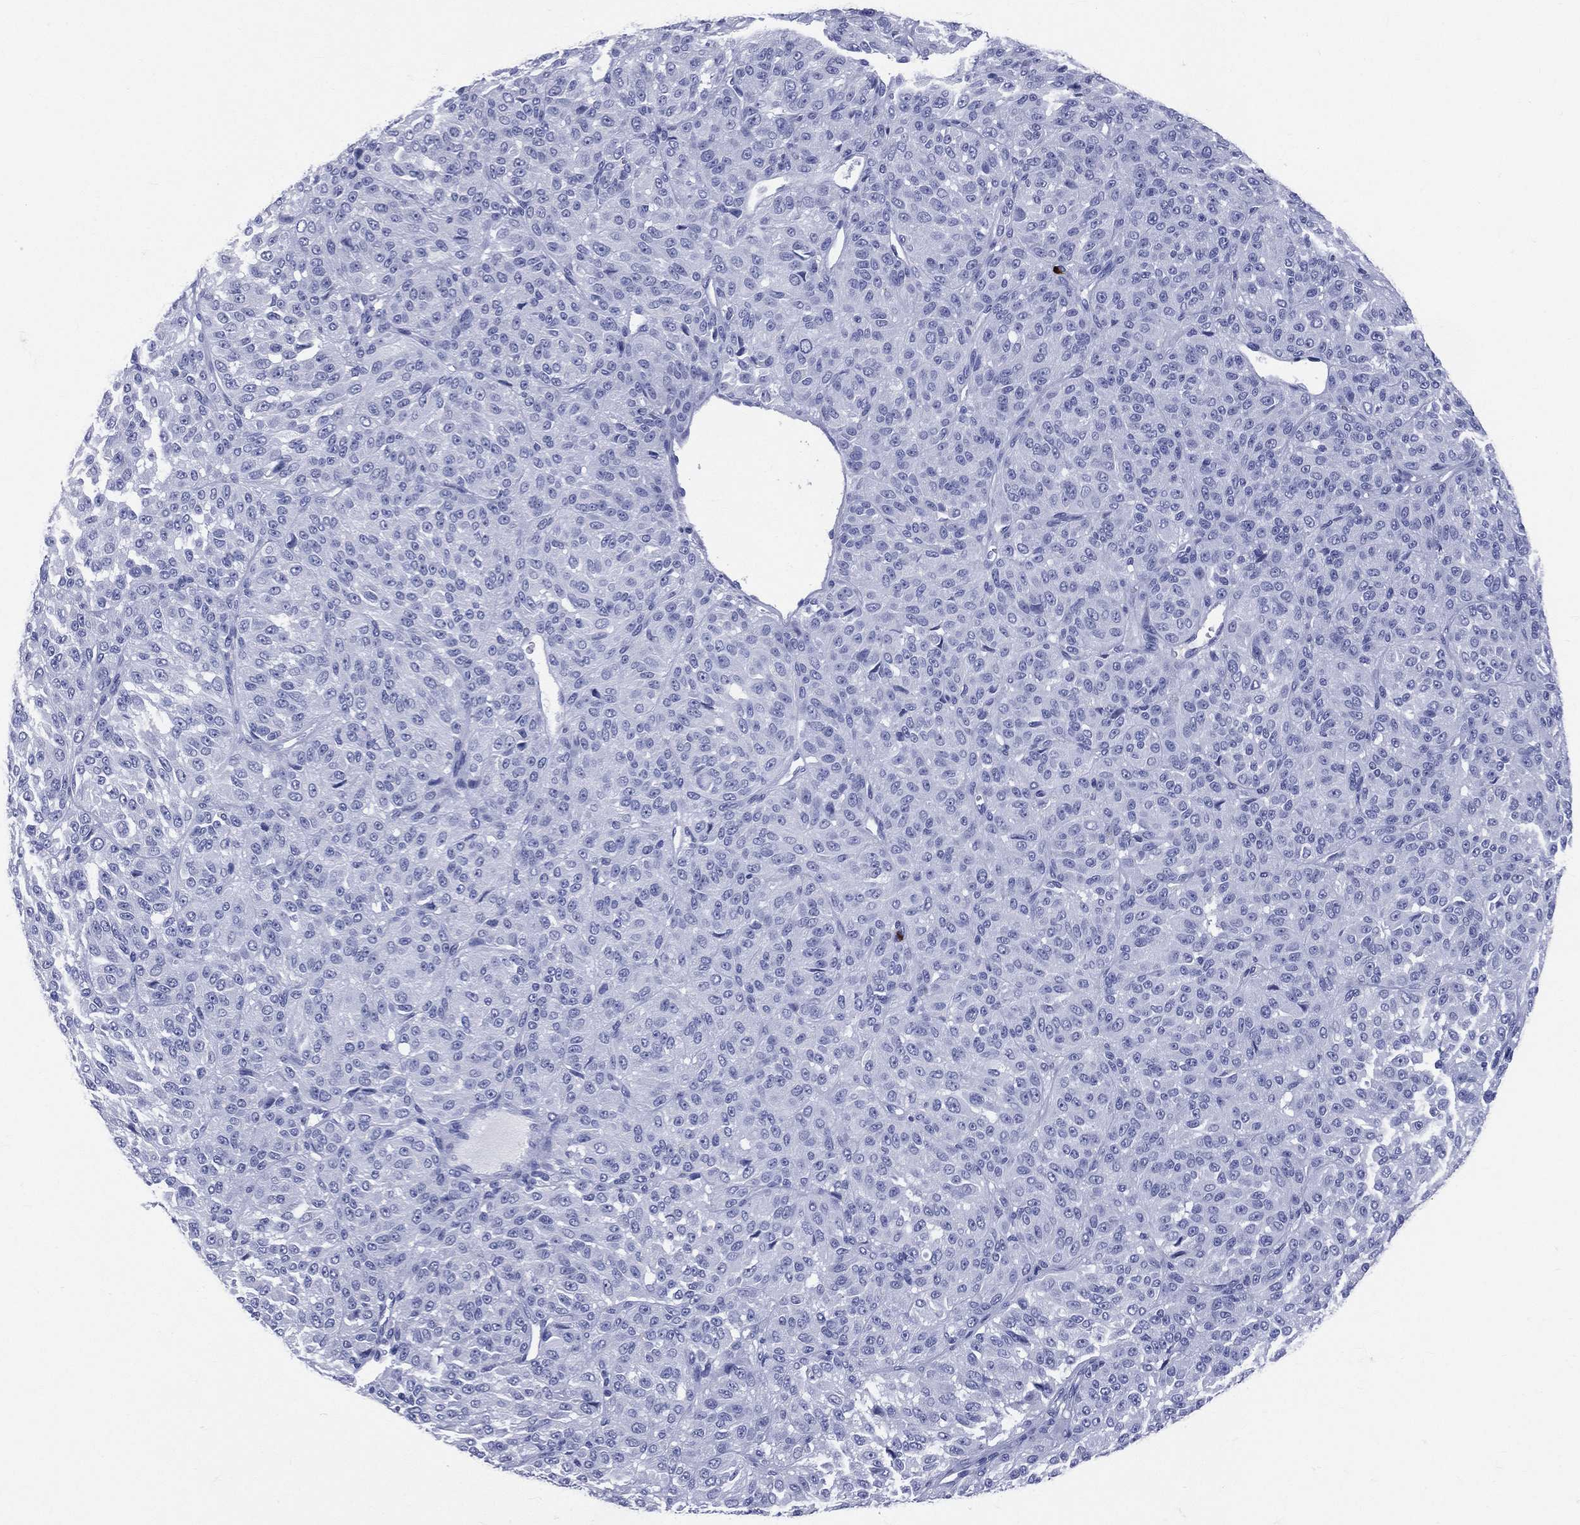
{"staining": {"intensity": "negative", "quantity": "none", "location": "none"}, "tissue": "melanoma", "cell_type": "Tumor cells", "image_type": "cancer", "snomed": [{"axis": "morphology", "description": "Malignant melanoma, Metastatic site"}, {"axis": "topography", "description": "Brain"}], "caption": "High power microscopy micrograph of an IHC photomicrograph of melanoma, revealing no significant positivity in tumor cells. (DAB (3,3'-diaminobenzidine) IHC, high magnification).", "gene": "PGLYRP1", "patient": {"sex": "female", "age": 56}}